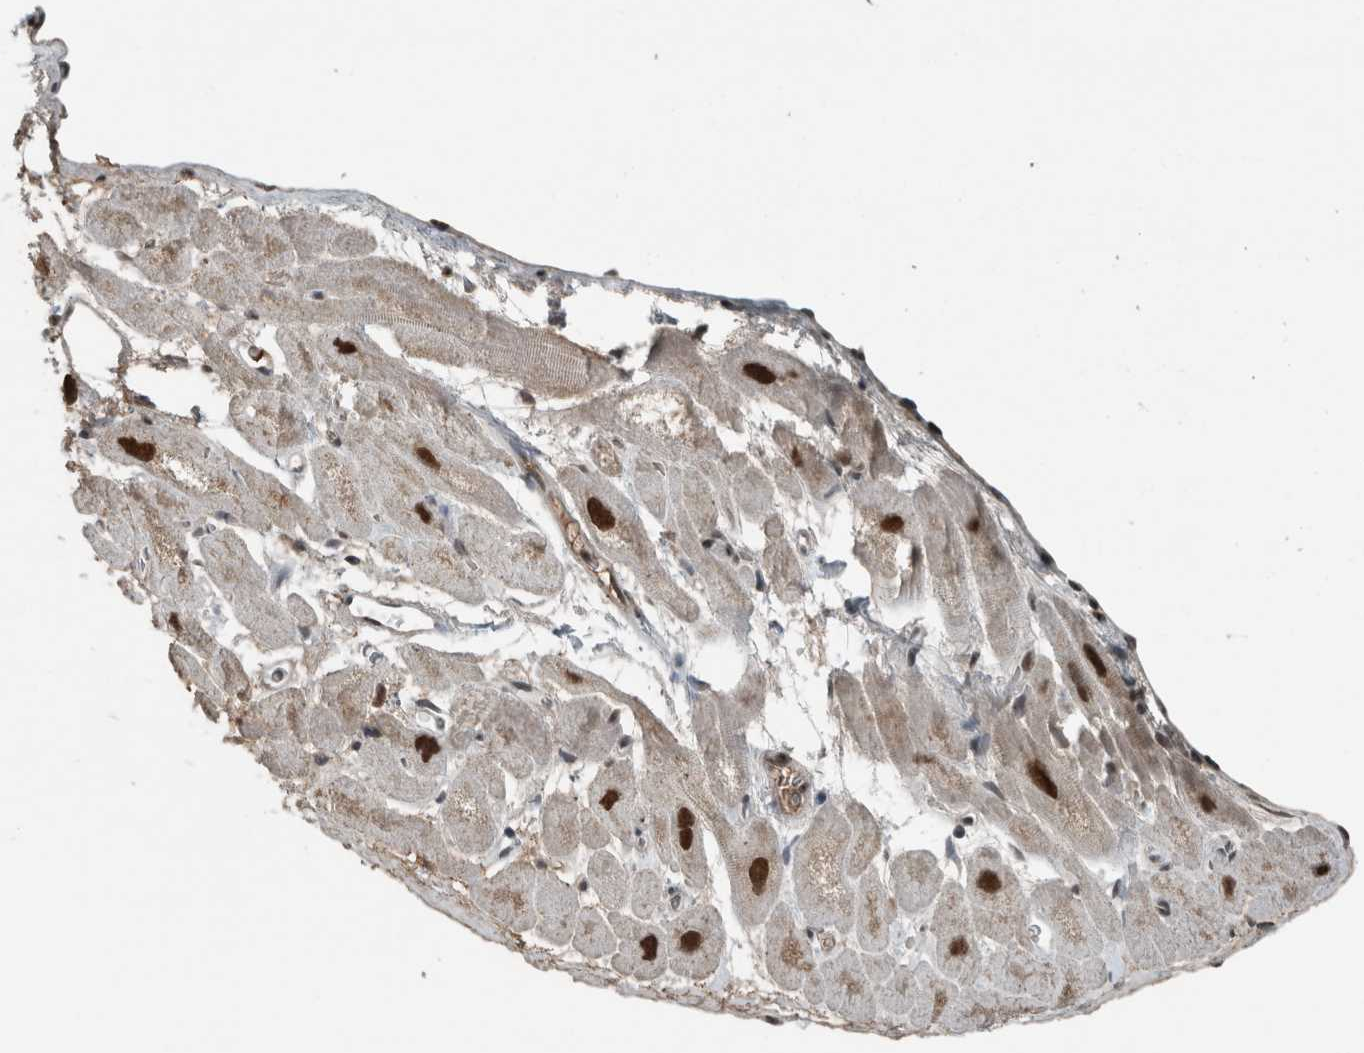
{"staining": {"intensity": "moderate", "quantity": "25%-75%", "location": "cytoplasmic/membranous,nuclear"}, "tissue": "heart muscle", "cell_type": "Cardiomyocytes", "image_type": "normal", "snomed": [{"axis": "morphology", "description": "Normal tissue, NOS"}, {"axis": "topography", "description": "Heart"}], "caption": "Benign heart muscle exhibits moderate cytoplasmic/membranous,nuclear positivity in about 25%-75% of cardiomyocytes, visualized by immunohistochemistry.", "gene": "ZNF24", "patient": {"sex": "male", "age": 49}}